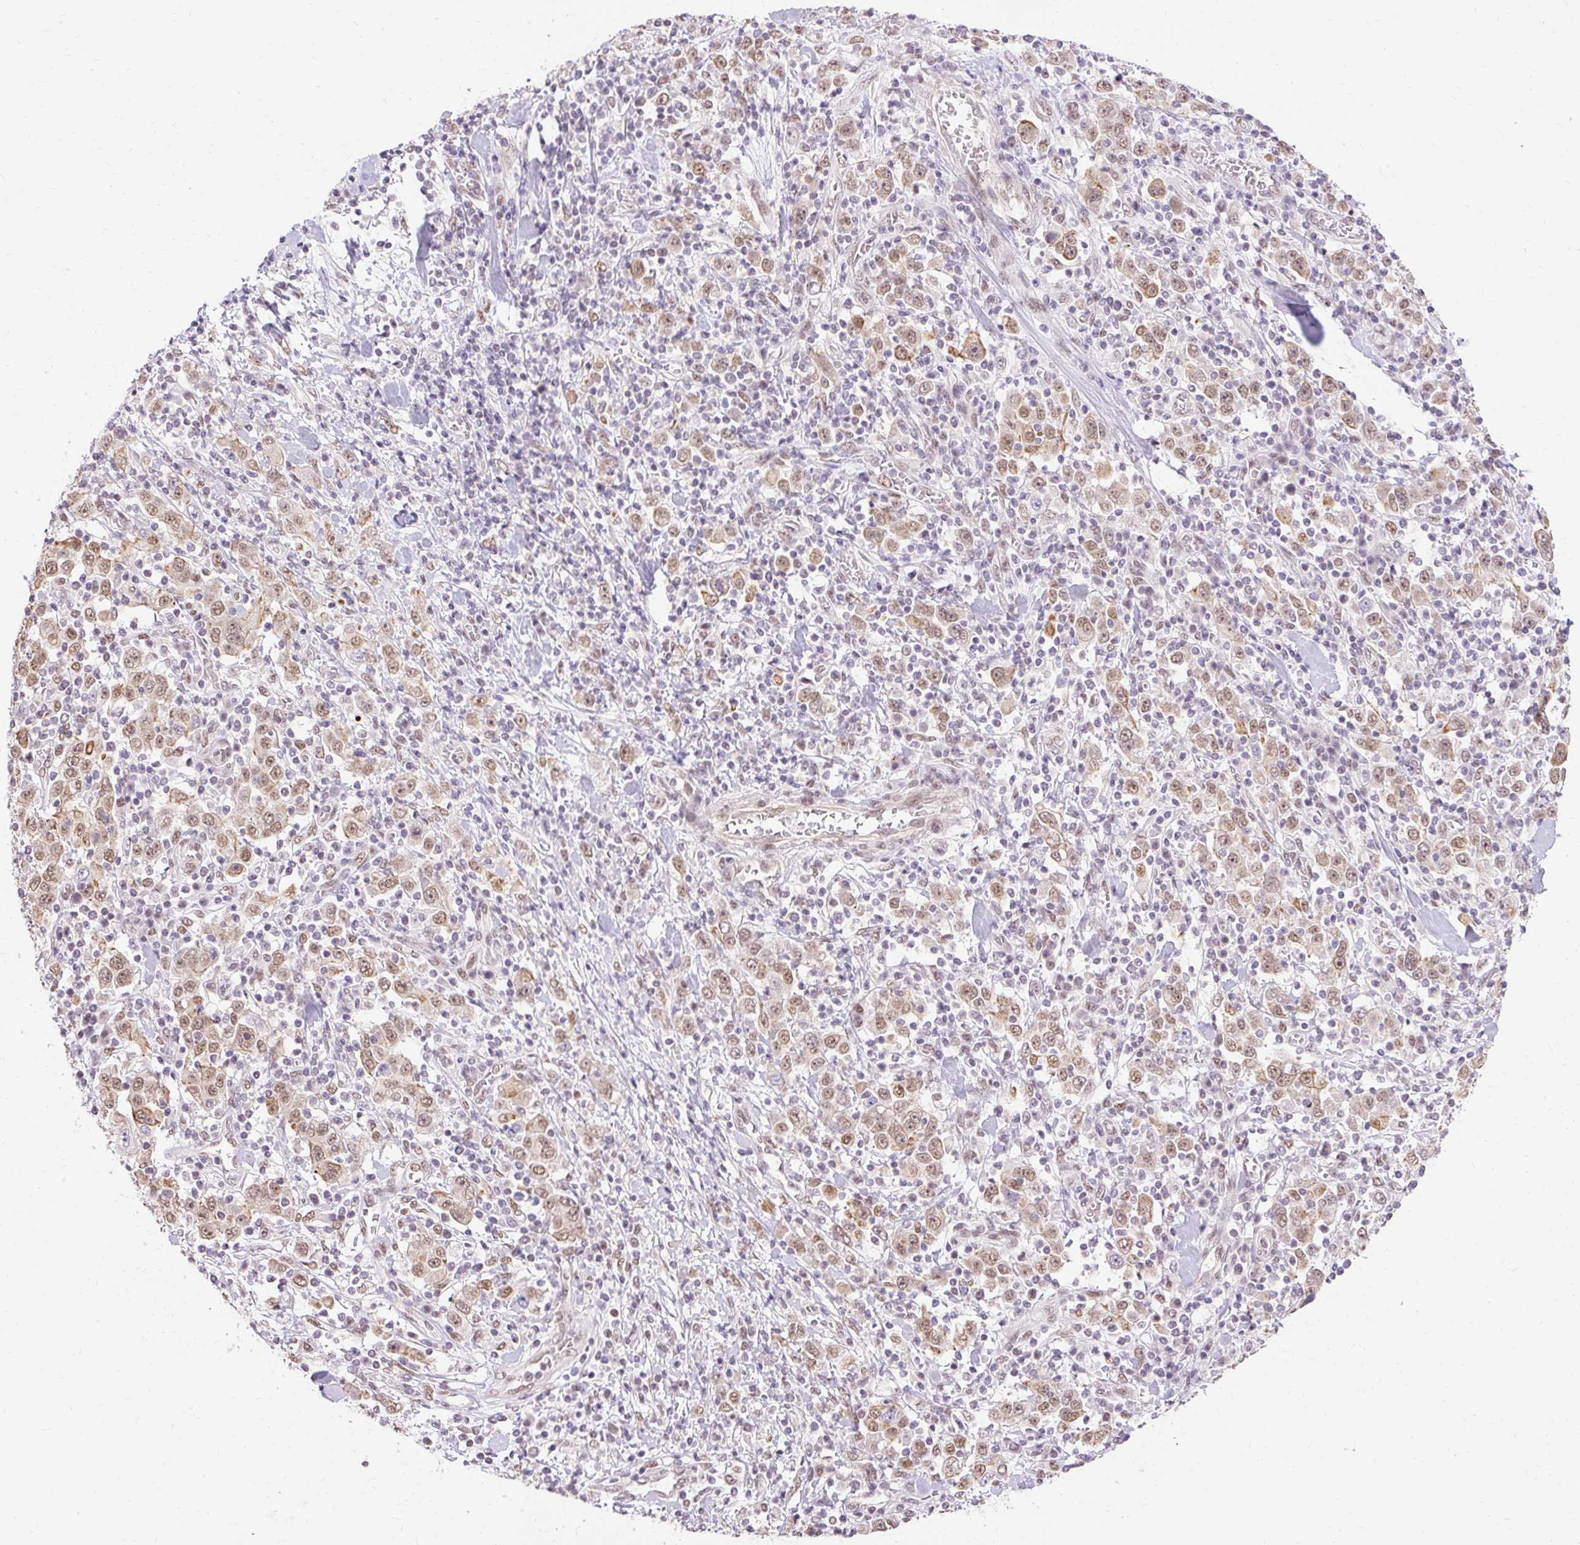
{"staining": {"intensity": "moderate", "quantity": ">75%", "location": "cytoplasmic/membranous,nuclear"}, "tissue": "stomach cancer", "cell_type": "Tumor cells", "image_type": "cancer", "snomed": [{"axis": "morphology", "description": "Normal tissue, NOS"}, {"axis": "morphology", "description": "Adenocarcinoma, NOS"}, {"axis": "topography", "description": "Stomach, upper"}, {"axis": "topography", "description": "Stomach"}], "caption": "Protein expression analysis of human adenocarcinoma (stomach) reveals moderate cytoplasmic/membranous and nuclear expression in about >75% of tumor cells.", "gene": "NPIPB12", "patient": {"sex": "male", "age": 59}}